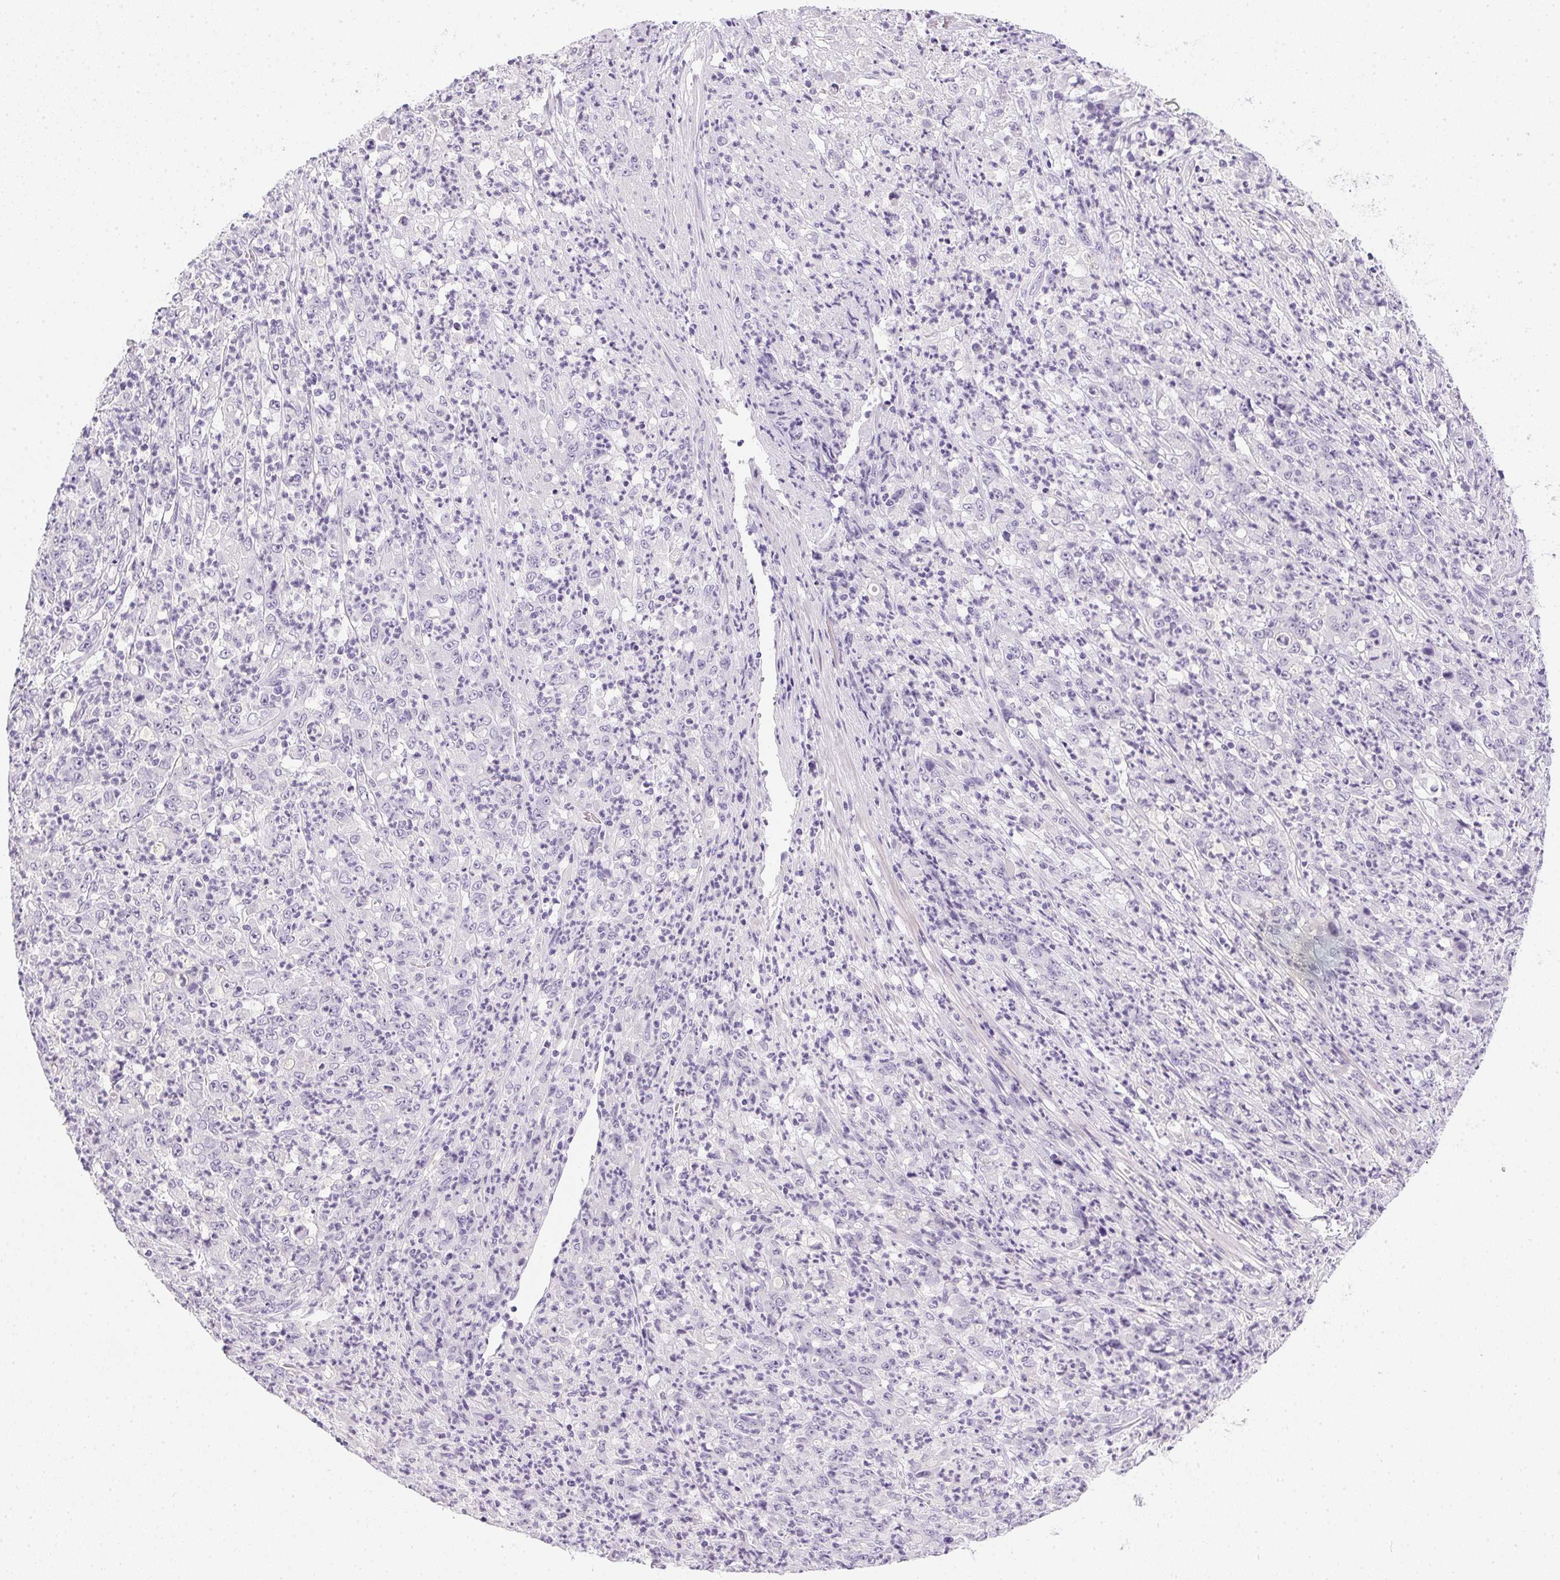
{"staining": {"intensity": "negative", "quantity": "none", "location": "none"}, "tissue": "stomach cancer", "cell_type": "Tumor cells", "image_type": "cancer", "snomed": [{"axis": "morphology", "description": "Adenocarcinoma, NOS"}, {"axis": "topography", "description": "Stomach, lower"}], "caption": "Immunohistochemistry (IHC) micrograph of human stomach cancer stained for a protein (brown), which demonstrates no positivity in tumor cells.", "gene": "PPY", "patient": {"sex": "female", "age": 71}}